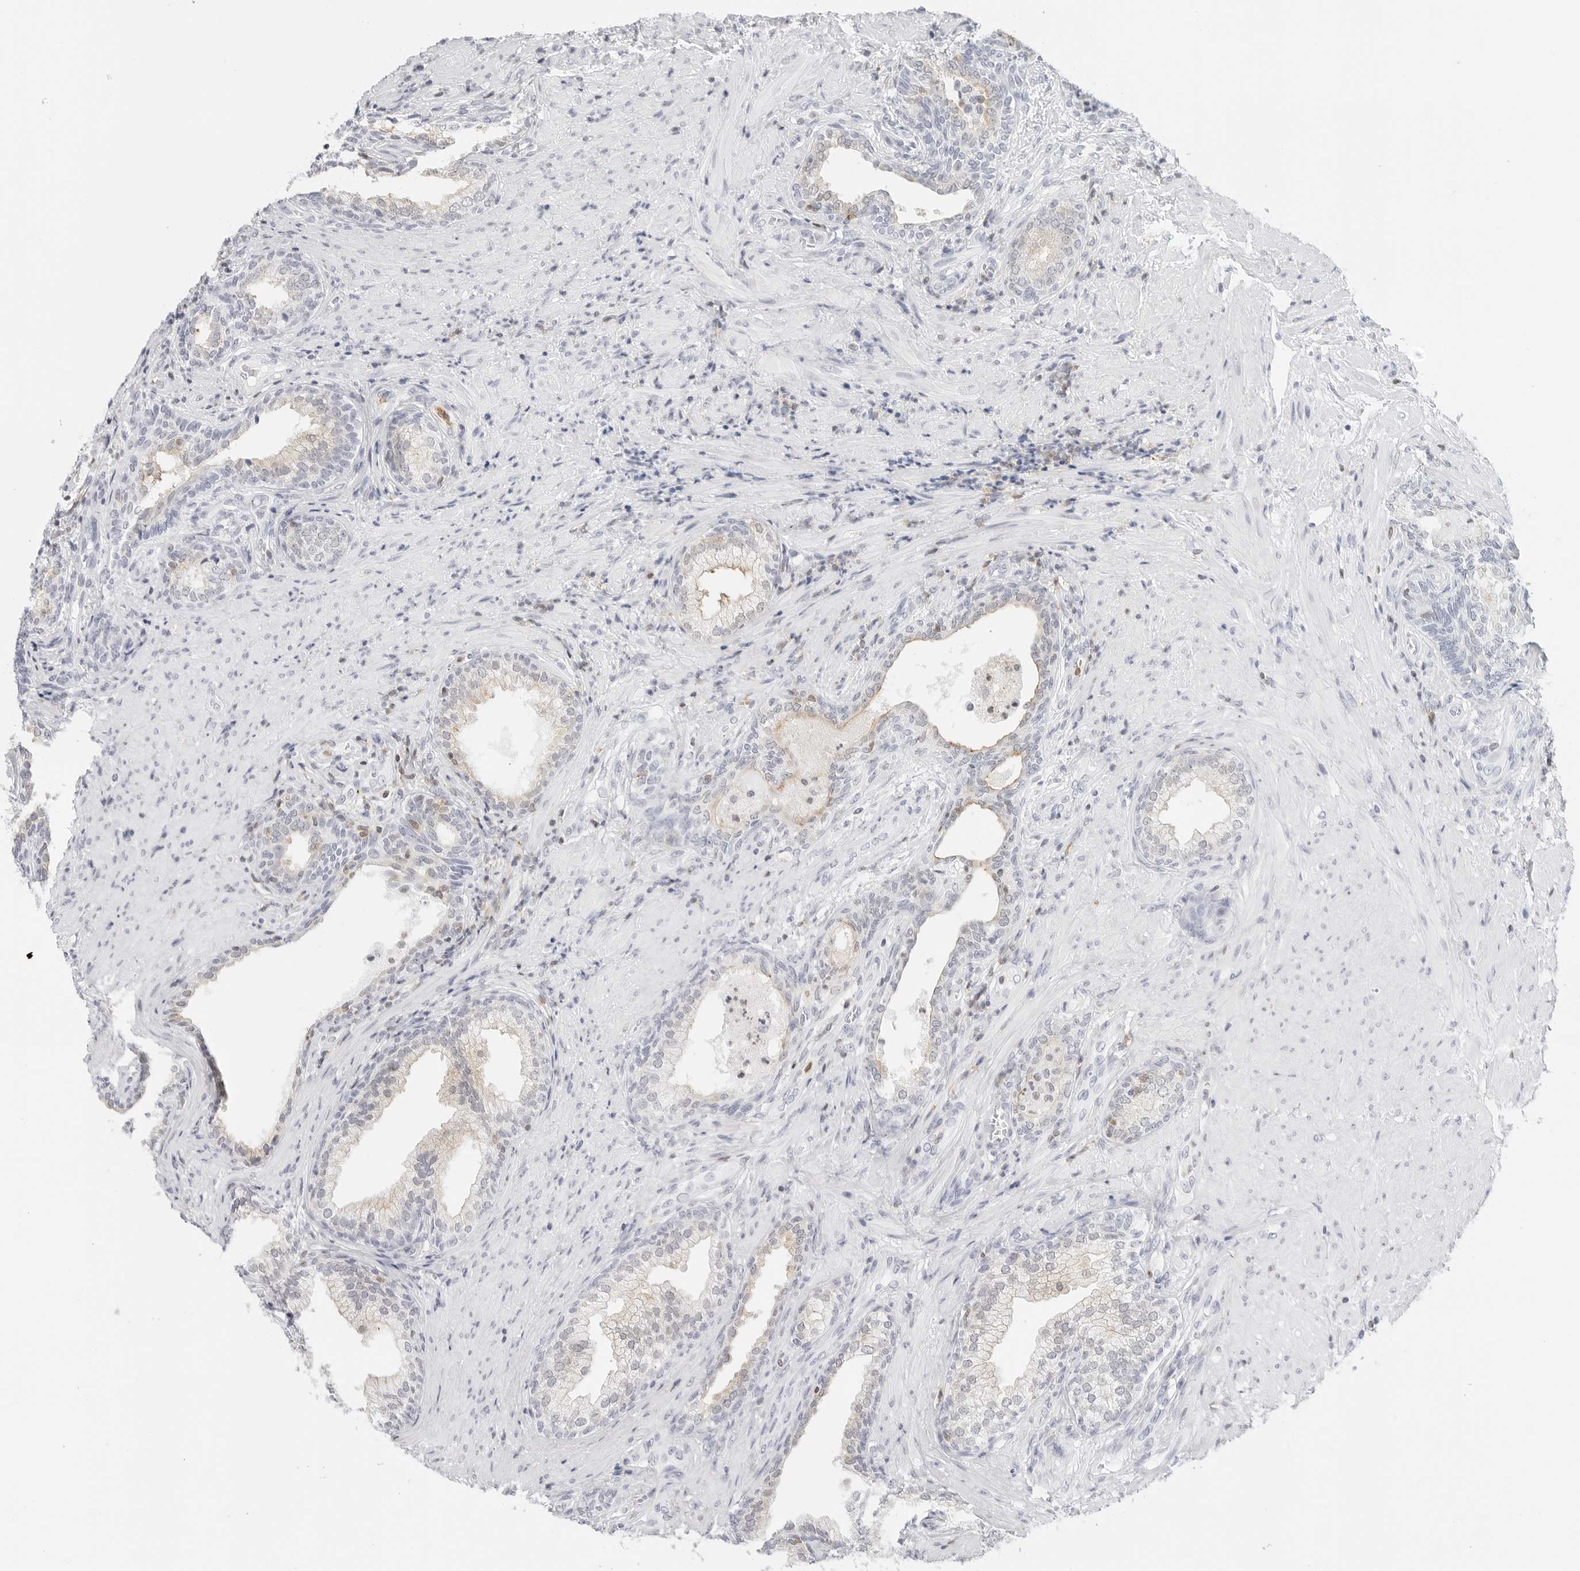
{"staining": {"intensity": "weak", "quantity": "<25%", "location": "cytoplasmic/membranous"}, "tissue": "prostate", "cell_type": "Glandular cells", "image_type": "normal", "snomed": [{"axis": "morphology", "description": "Normal tissue, NOS"}, {"axis": "topography", "description": "Prostate"}], "caption": "High power microscopy image of an immunohistochemistry micrograph of benign prostate, revealing no significant positivity in glandular cells. Brightfield microscopy of immunohistochemistry stained with DAB (3,3'-diaminobenzidine) (brown) and hematoxylin (blue), captured at high magnification.", "gene": "SLC9A3R1", "patient": {"sex": "male", "age": 76}}